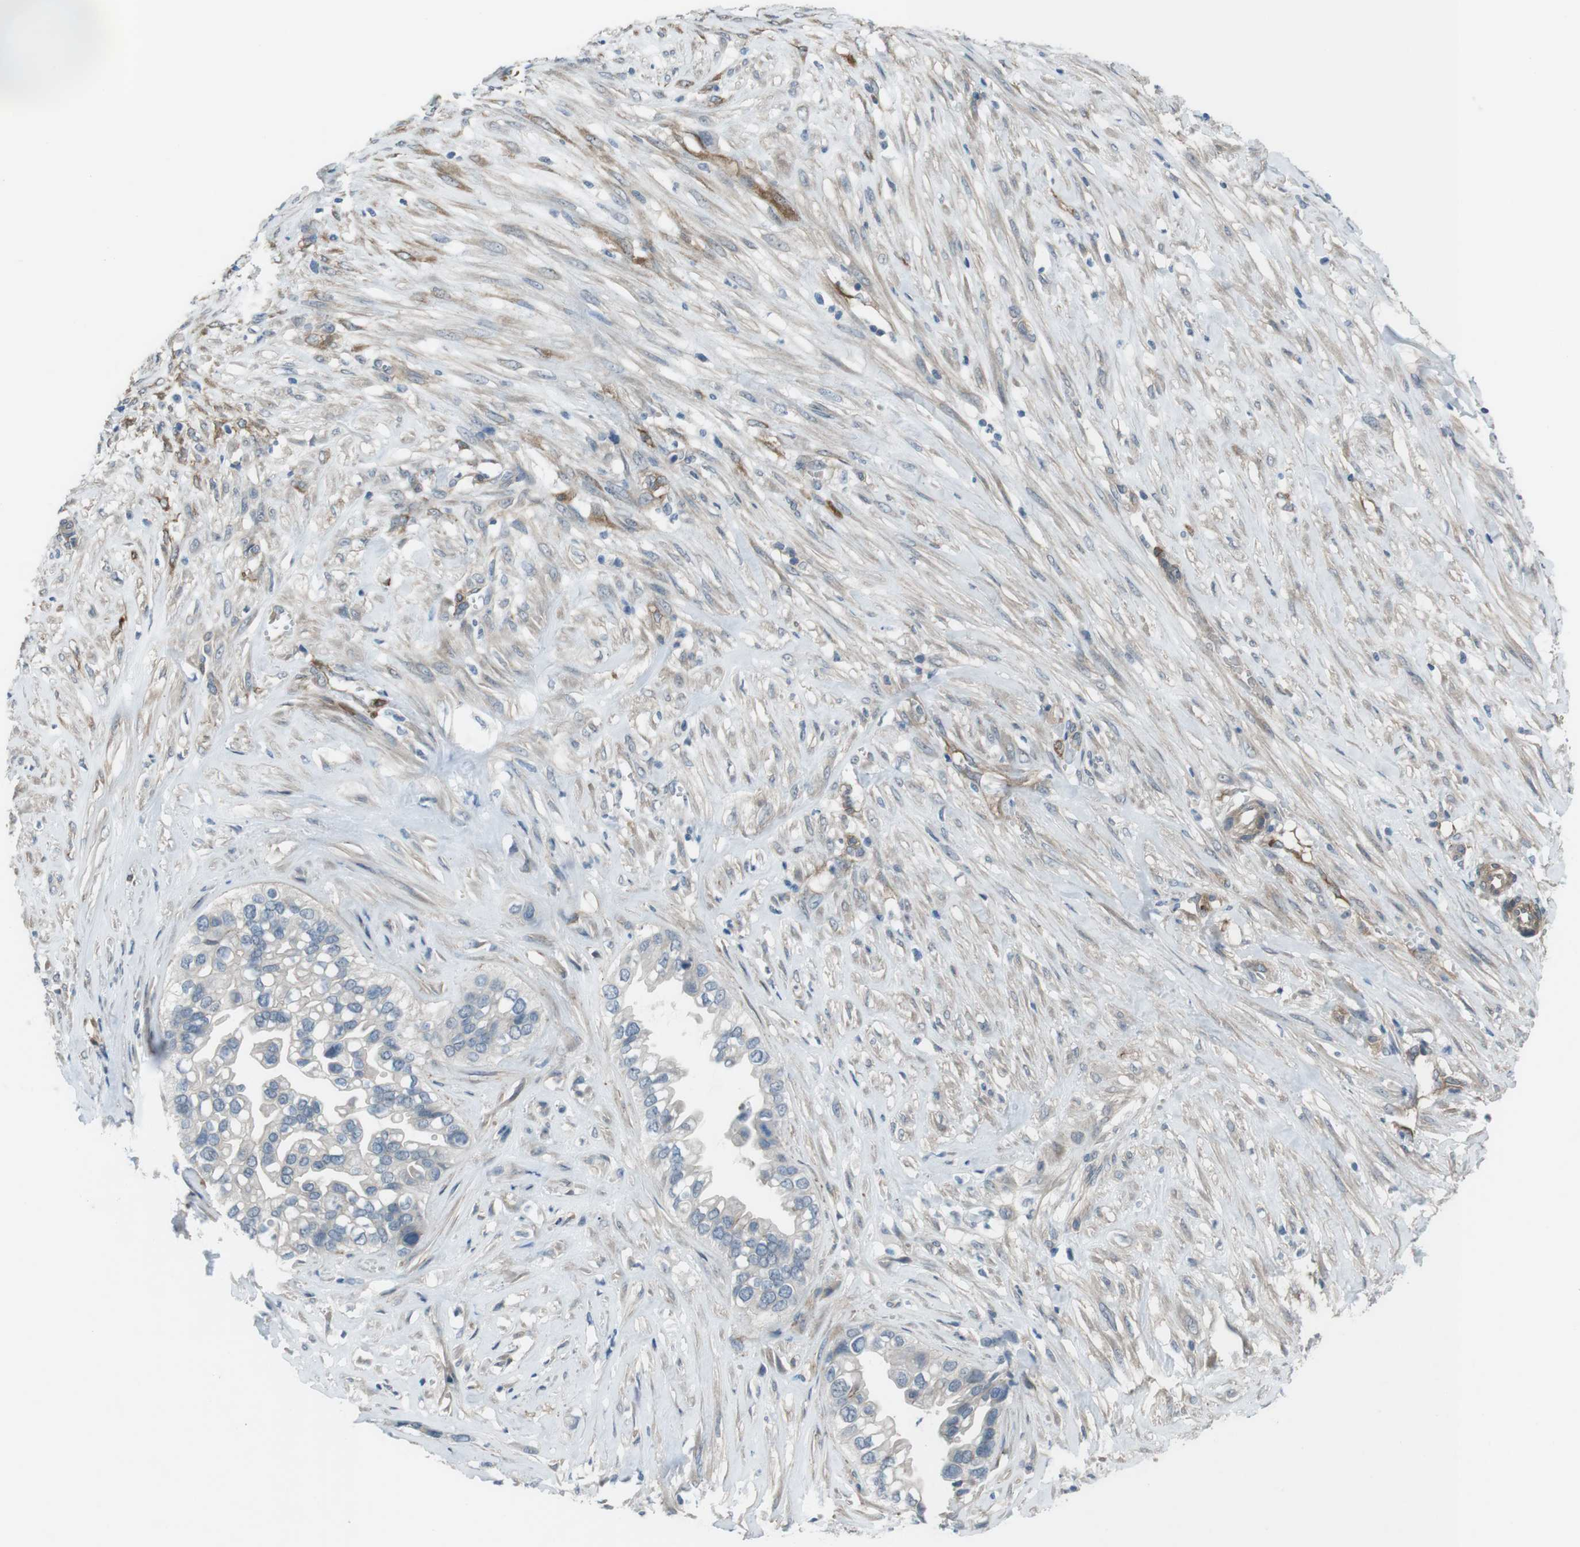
{"staining": {"intensity": "negative", "quantity": "none", "location": "none"}, "tissue": "ovarian cancer", "cell_type": "Tumor cells", "image_type": "cancer", "snomed": [{"axis": "morphology", "description": "Cystadenocarcinoma, mucinous, NOS"}, {"axis": "topography", "description": "Ovary"}], "caption": "Tumor cells are negative for protein expression in human mucinous cystadenocarcinoma (ovarian).", "gene": "ANK2", "patient": {"sex": "female", "age": 80}}